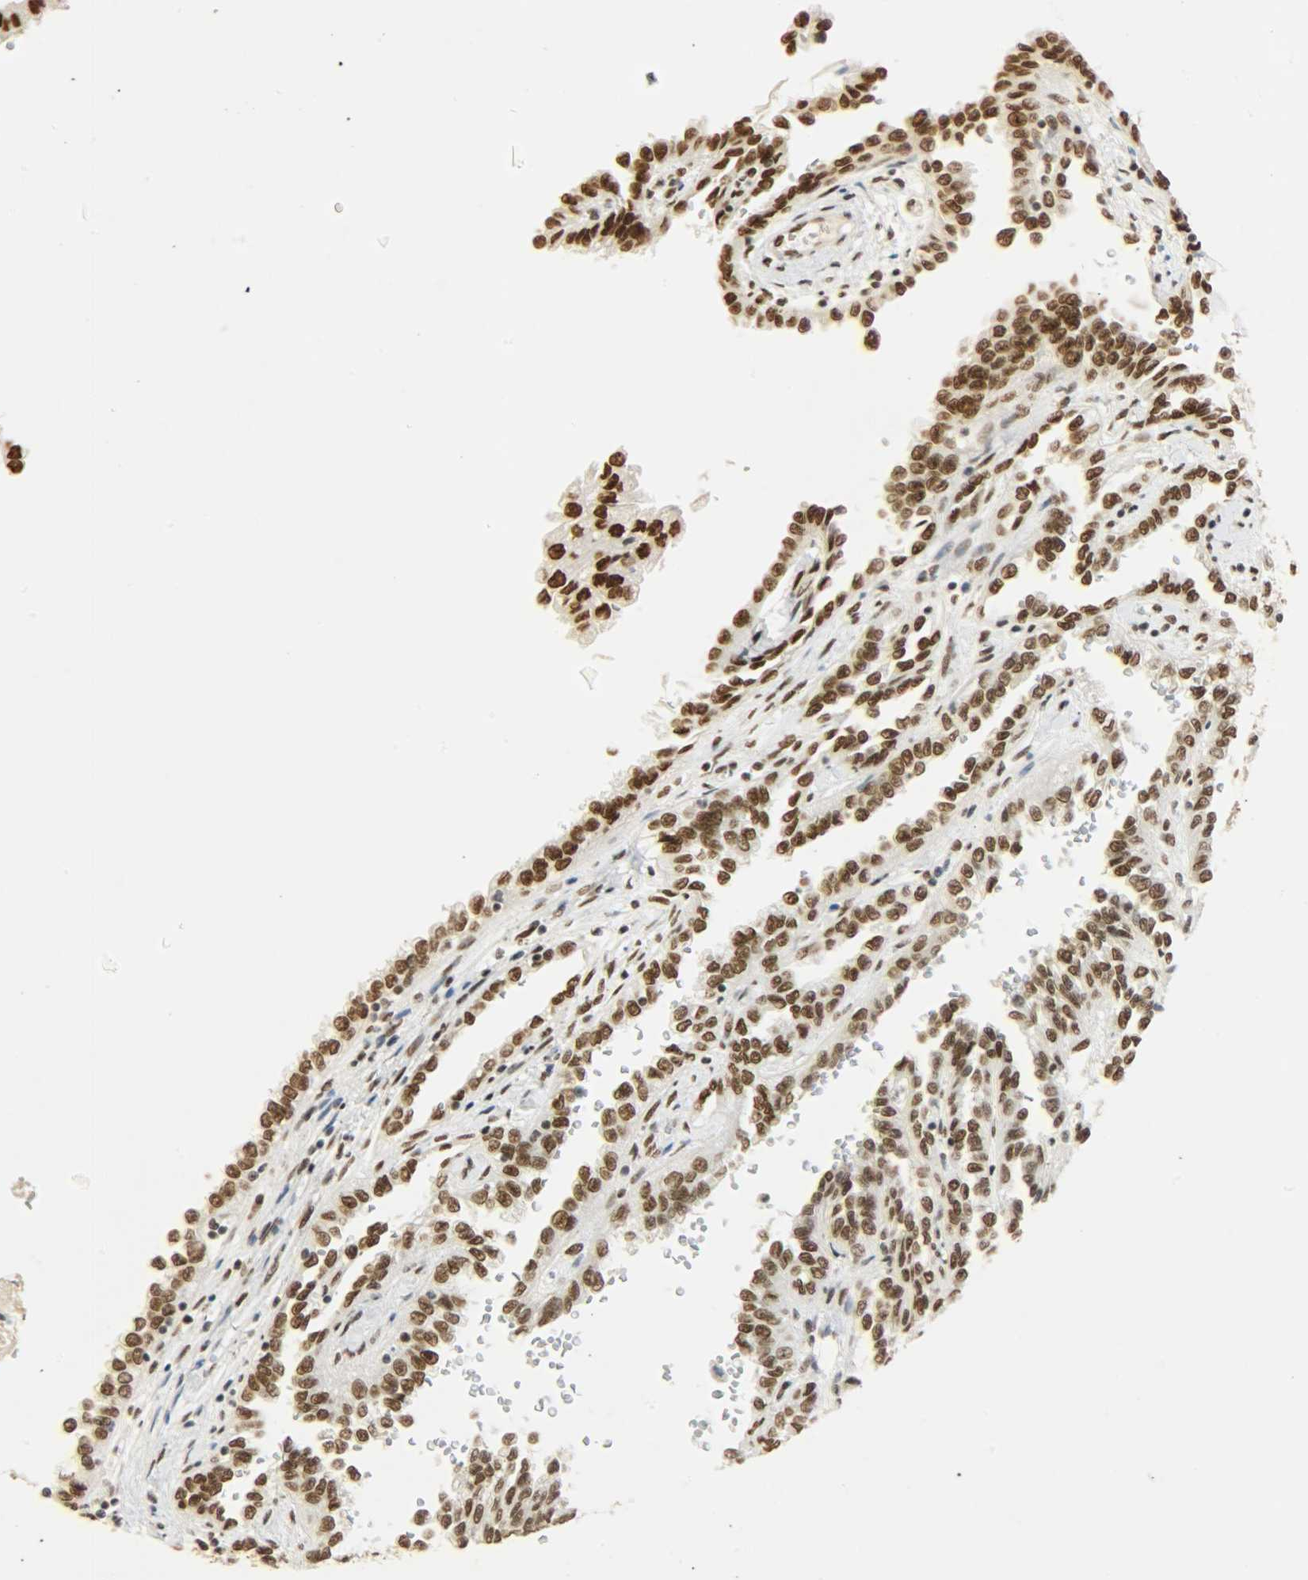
{"staining": {"intensity": "strong", "quantity": ">75%", "location": "nuclear"}, "tissue": "renal cancer", "cell_type": "Tumor cells", "image_type": "cancer", "snomed": [{"axis": "morphology", "description": "Inflammation, NOS"}, {"axis": "morphology", "description": "Adenocarcinoma, NOS"}, {"axis": "topography", "description": "Kidney"}], "caption": "IHC staining of renal cancer (adenocarcinoma), which demonstrates high levels of strong nuclear expression in approximately >75% of tumor cells indicating strong nuclear protein positivity. The staining was performed using DAB (3,3'-diaminobenzidine) (brown) for protein detection and nuclei were counterstained in hematoxylin (blue).", "gene": "KHDRBS1", "patient": {"sex": "male", "age": 68}}